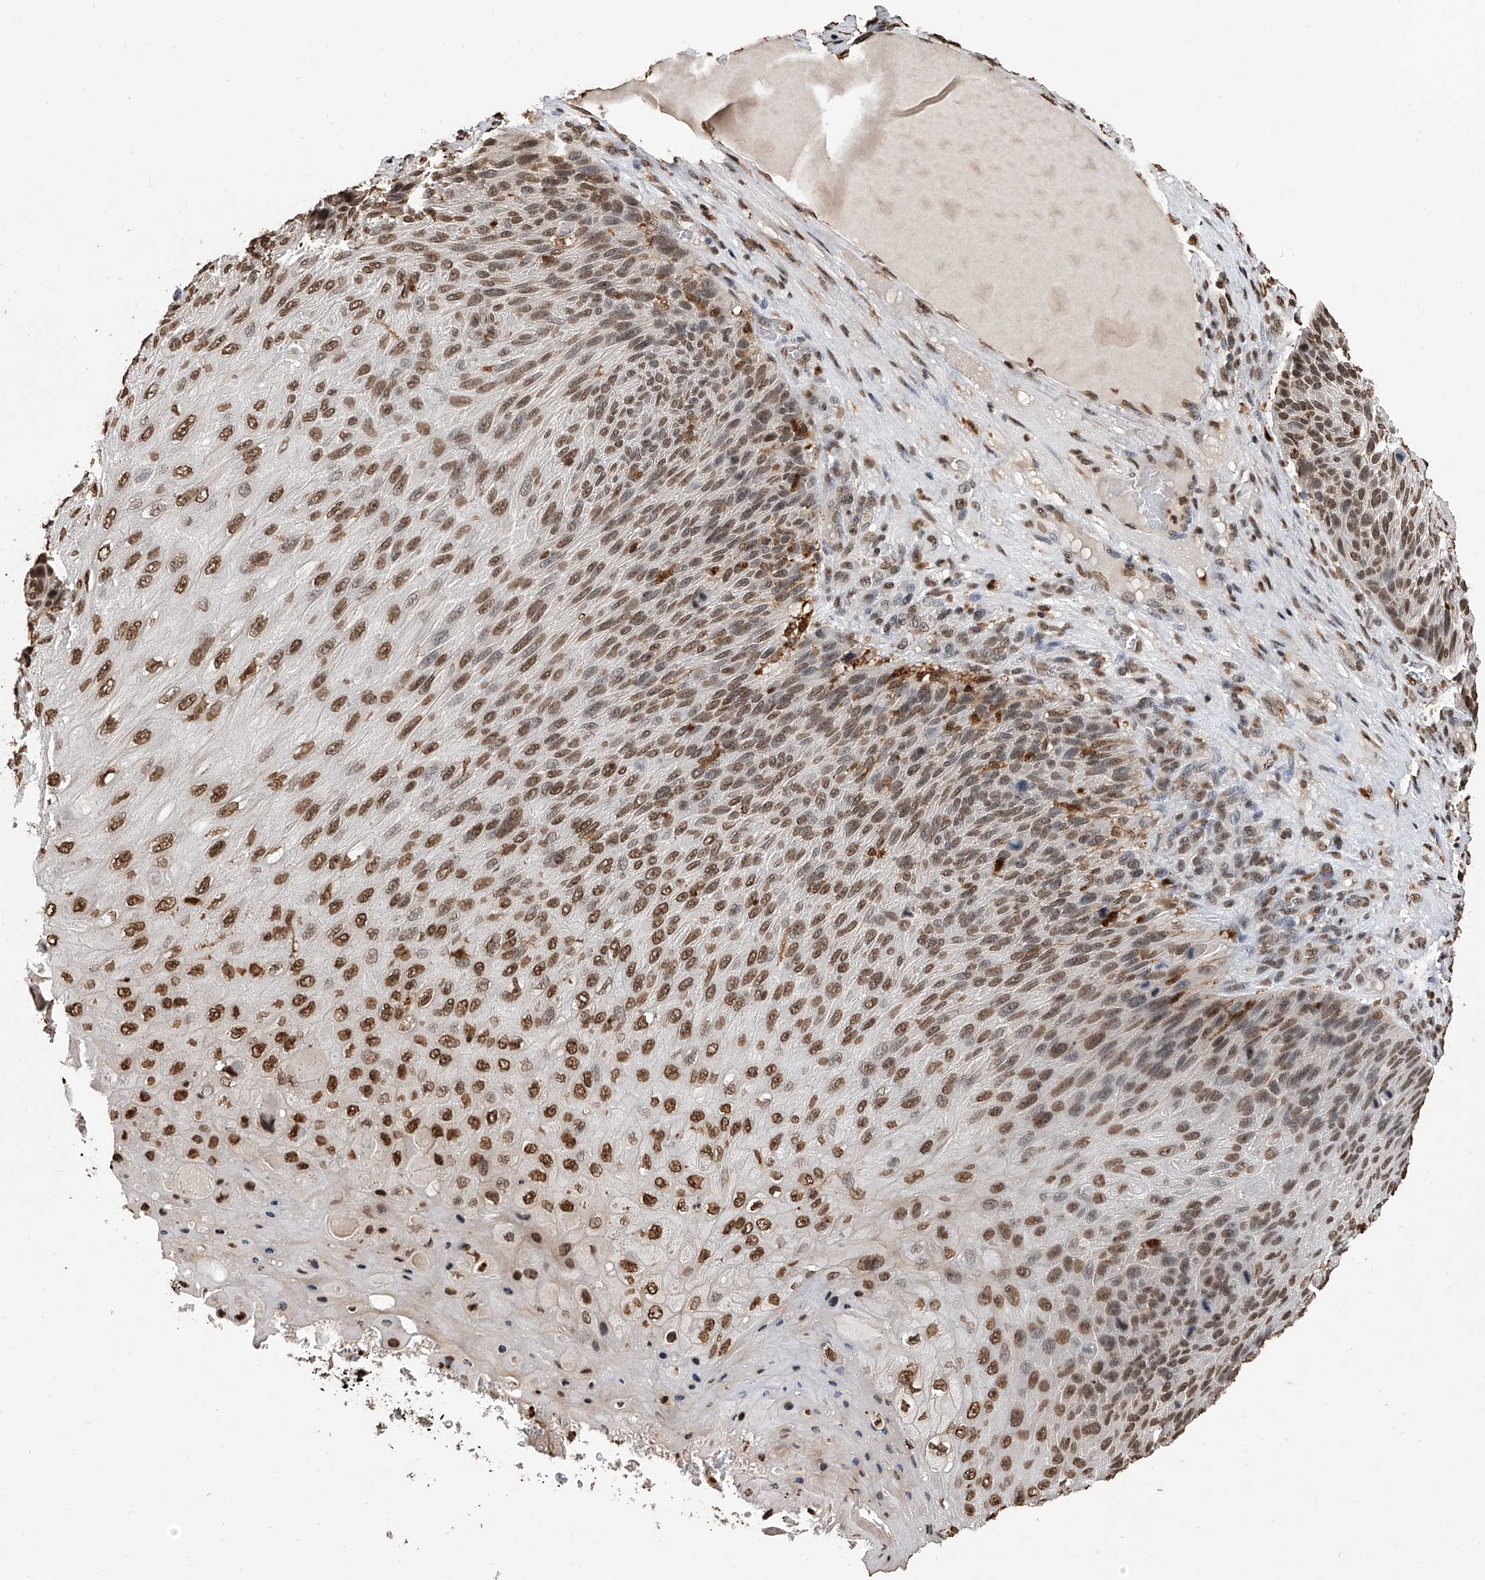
{"staining": {"intensity": "moderate", "quantity": ">75%", "location": "nuclear"}, "tissue": "skin cancer", "cell_type": "Tumor cells", "image_type": "cancer", "snomed": [{"axis": "morphology", "description": "Squamous cell carcinoma, NOS"}, {"axis": "topography", "description": "Skin"}], "caption": "A photomicrograph showing moderate nuclear expression in approximately >75% of tumor cells in skin squamous cell carcinoma, as visualized by brown immunohistochemical staining.", "gene": "CFAP410", "patient": {"sex": "female", "age": 88}}